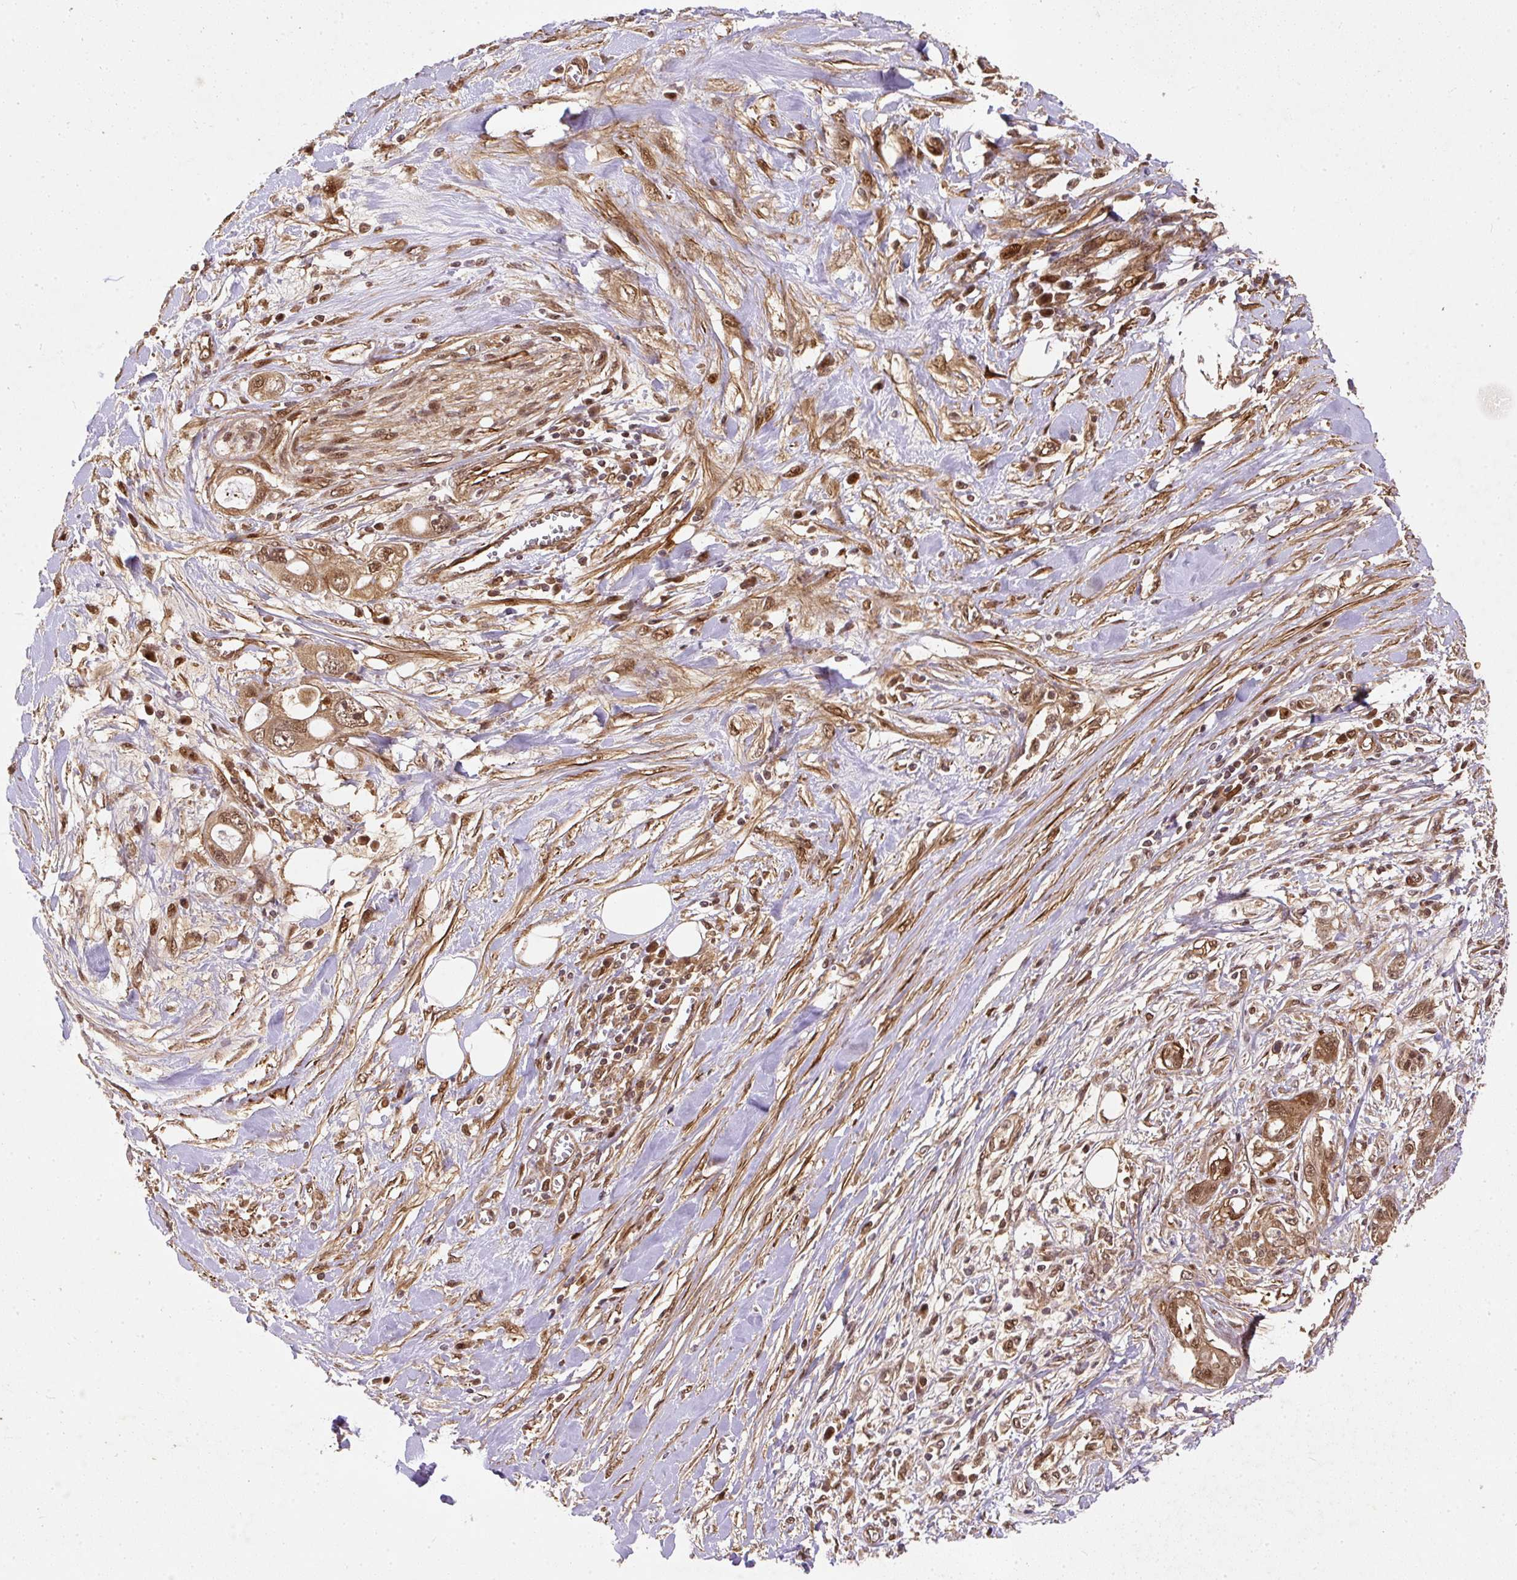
{"staining": {"intensity": "moderate", "quantity": ">75%", "location": "cytoplasmic/membranous,nuclear"}, "tissue": "pancreatic cancer", "cell_type": "Tumor cells", "image_type": "cancer", "snomed": [{"axis": "morphology", "description": "Adenocarcinoma, NOS"}, {"axis": "topography", "description": "Pancreas"}], "caption": "A medium amount of moderate cytoplasmic/membranous and nuclear expression is seen in approximately >75% of tumor cells in adenocarcinoma (pancreatic) tissue.", "gene": "PSMD1", "patient": {"sex": "female", "age": 56}}